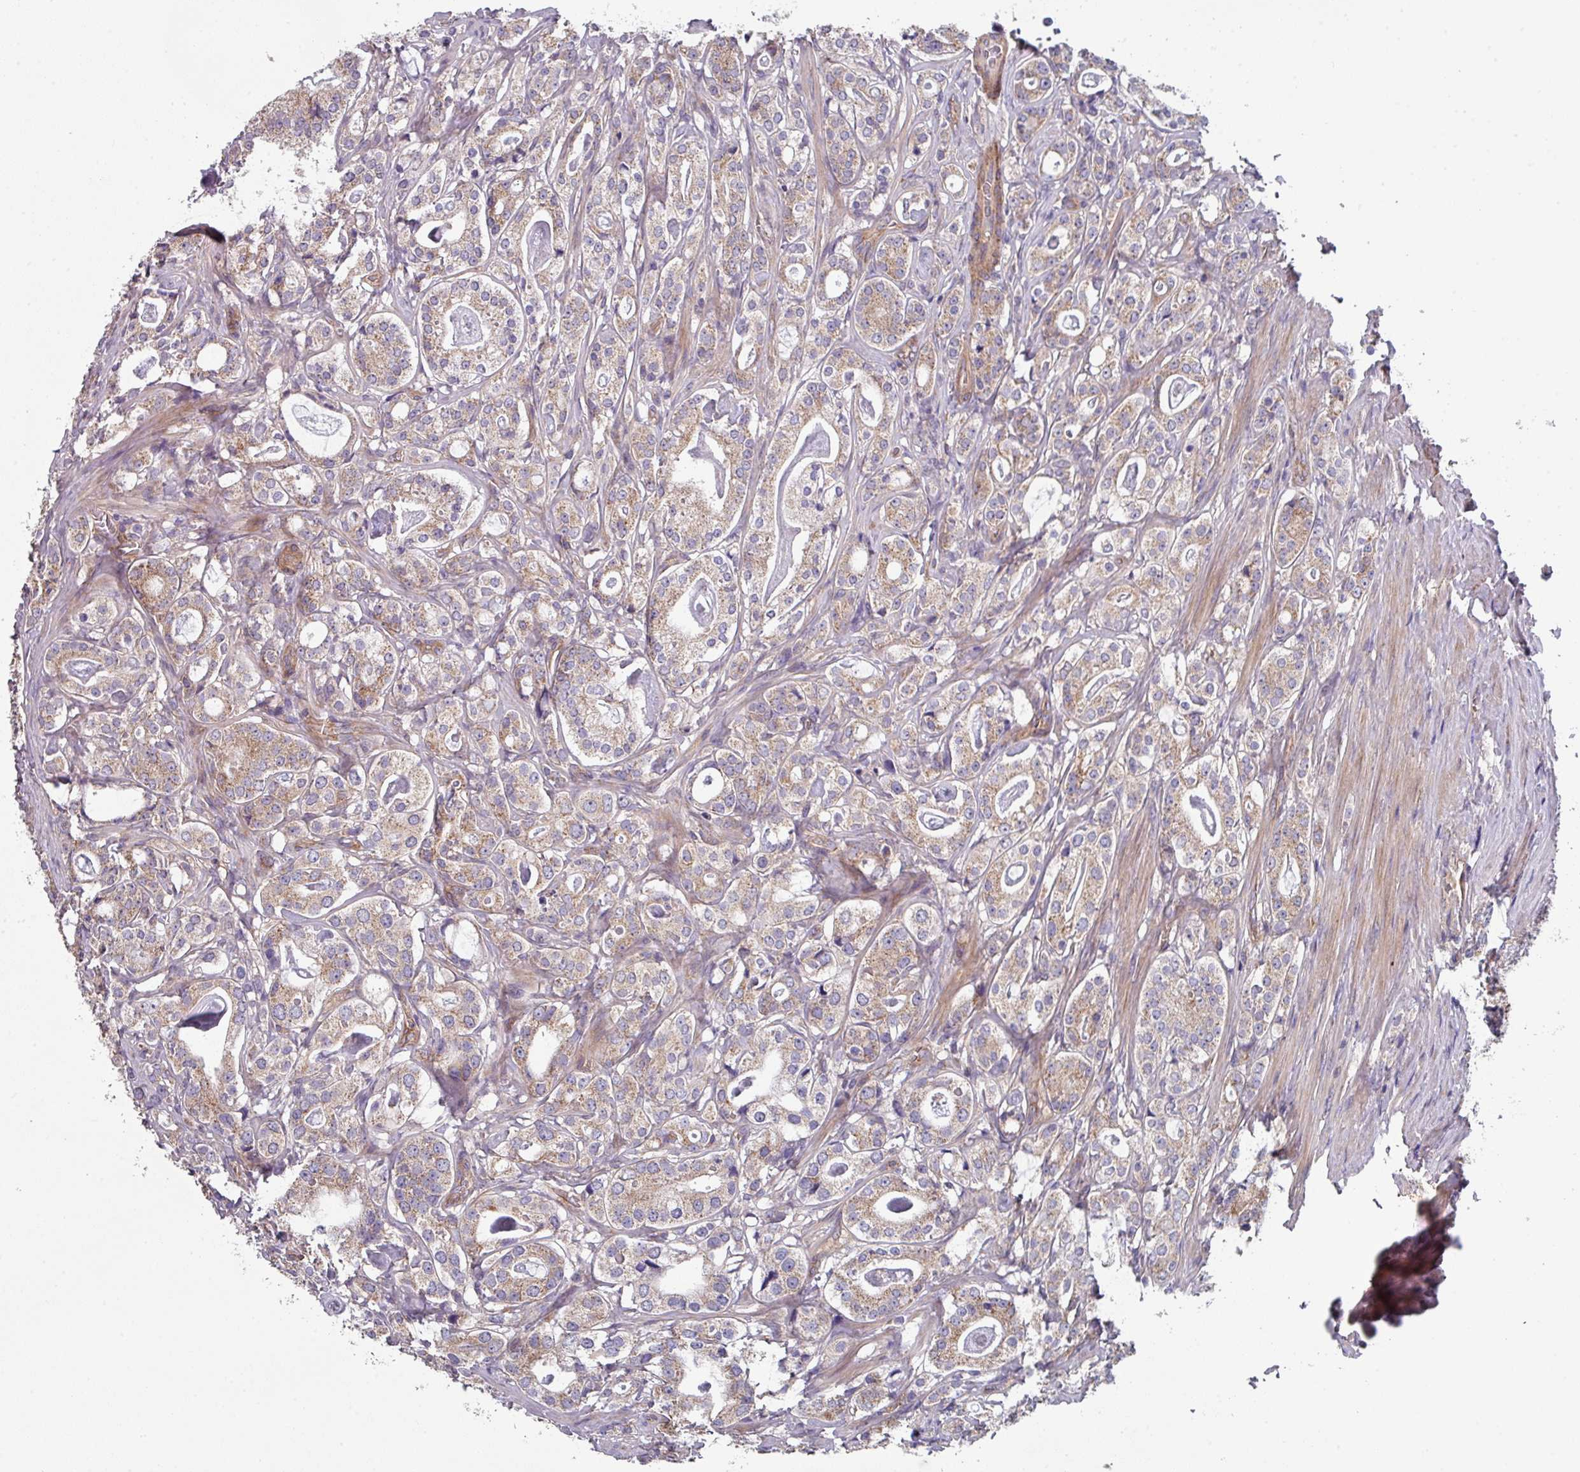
{"staining": {"intensity": "weak", "quantity": "25%-75%", "location": "cytoplasmic/membranous"}, "tissue": "prostate cancer", "cell_type": "Tumor cells", "image_type": "cancer", "snomed": [{"axis": "morphology", "description": "Adenocarcinoma, High grade"}, {"axis": "topography", "description": "Prostate"}], "caption": "A high-resolution micrograph shows immunohistochemistry (IHC) staining of prostate cancer (adenocarcinoma (high-grade)), which reveals weak cytoplasmic/membranous expression in about 25%-75% of tumor cells.", "gene": "DCAF12L2", "patient": {"sex": "male", "age": 63}}